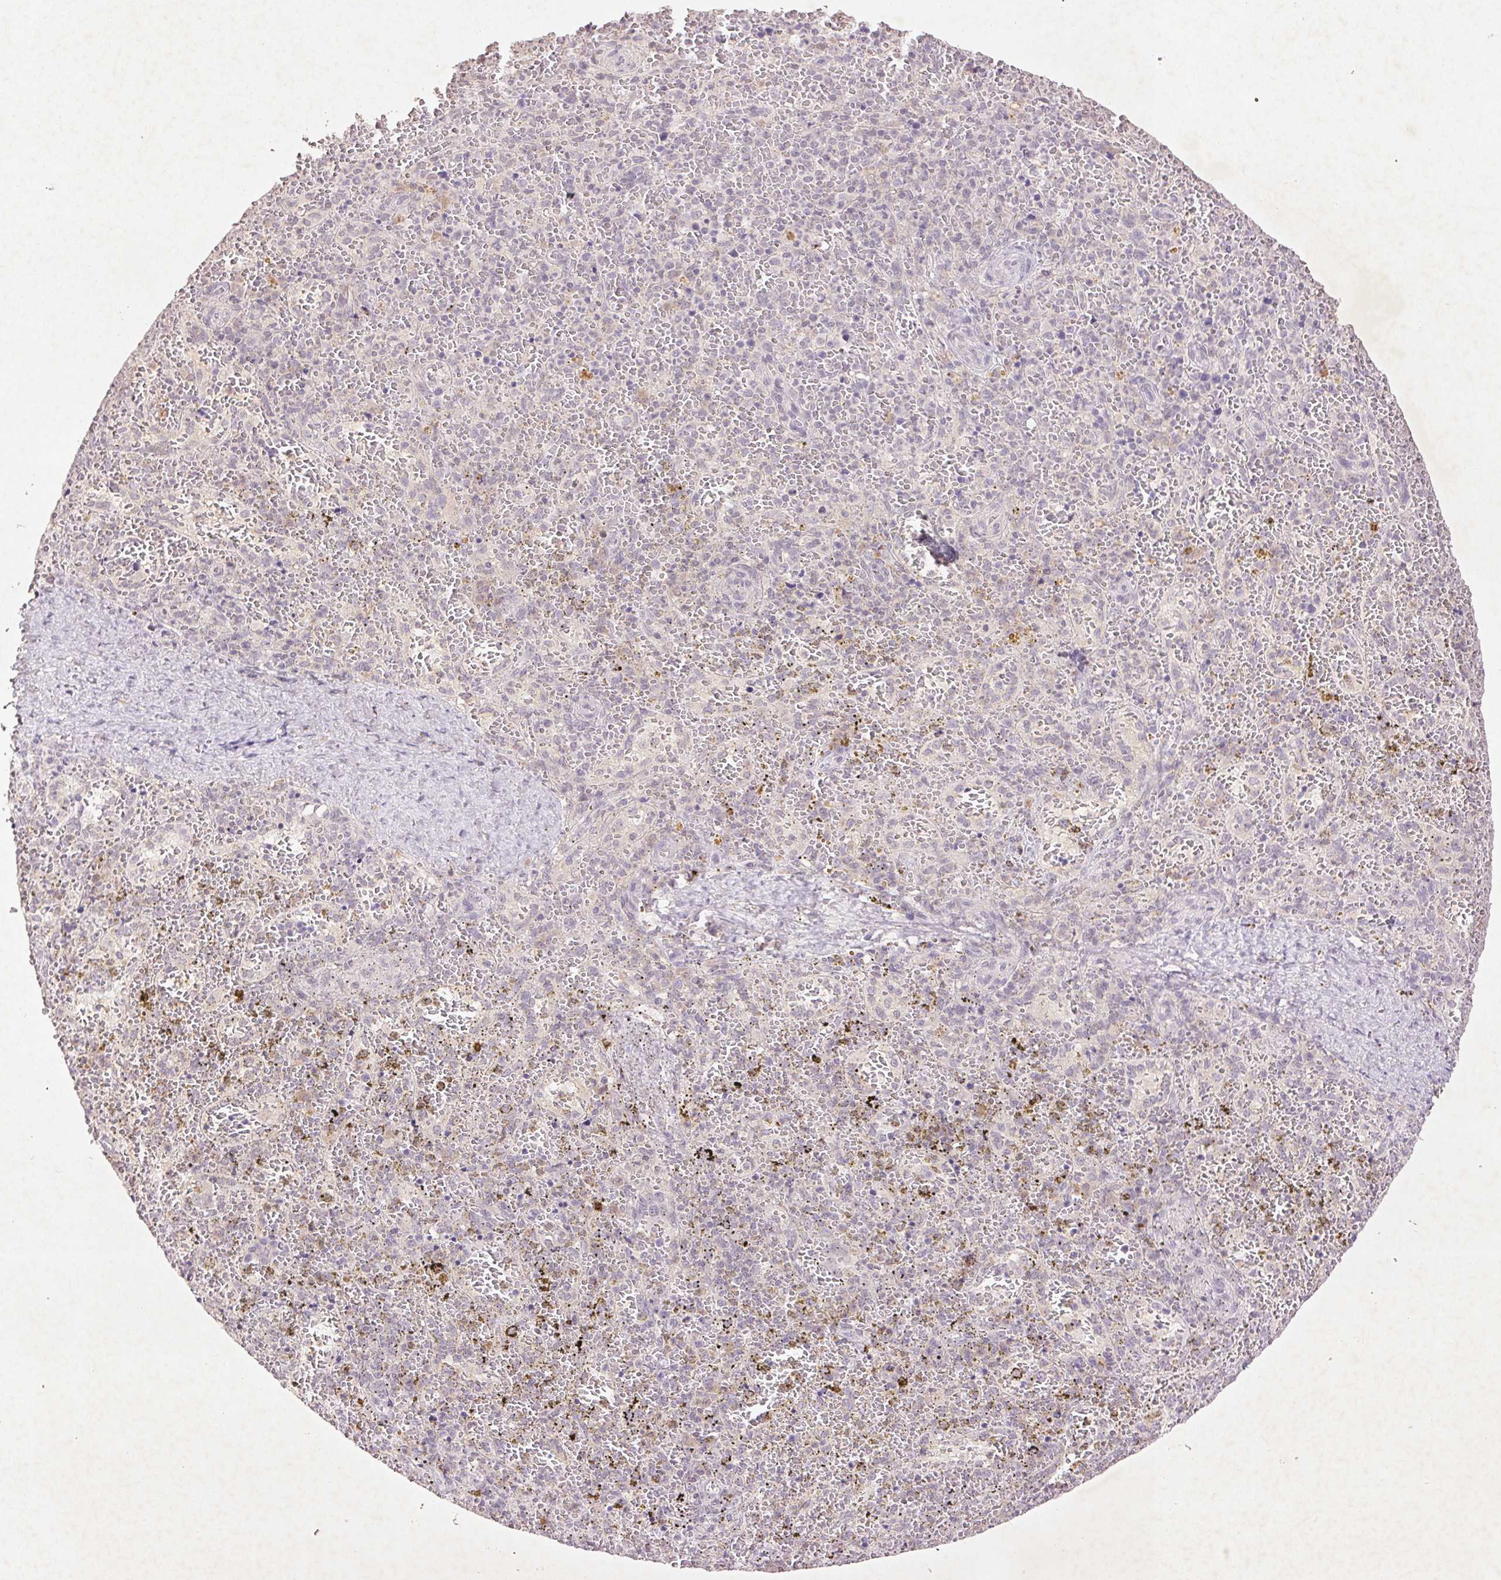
{"staining": {"intensity": "negative", "quantity": "none", "location": "none"}, "tissue": "spleen", "cell_type": "Cells in red pulp", "image_type": "normal", "snomed": [{"axis": "morphology", "description": "Normal tissue, NOS"}, {"axis": "topography", "description": "Spleen"}], "caption": "Immunohistochemistry image of normal human spleen stained for a protein (brown), which exhibits no staining in cells in red pulp.", "gene": "FAM168B", "patient": {"sex": "female", "age": 50}}